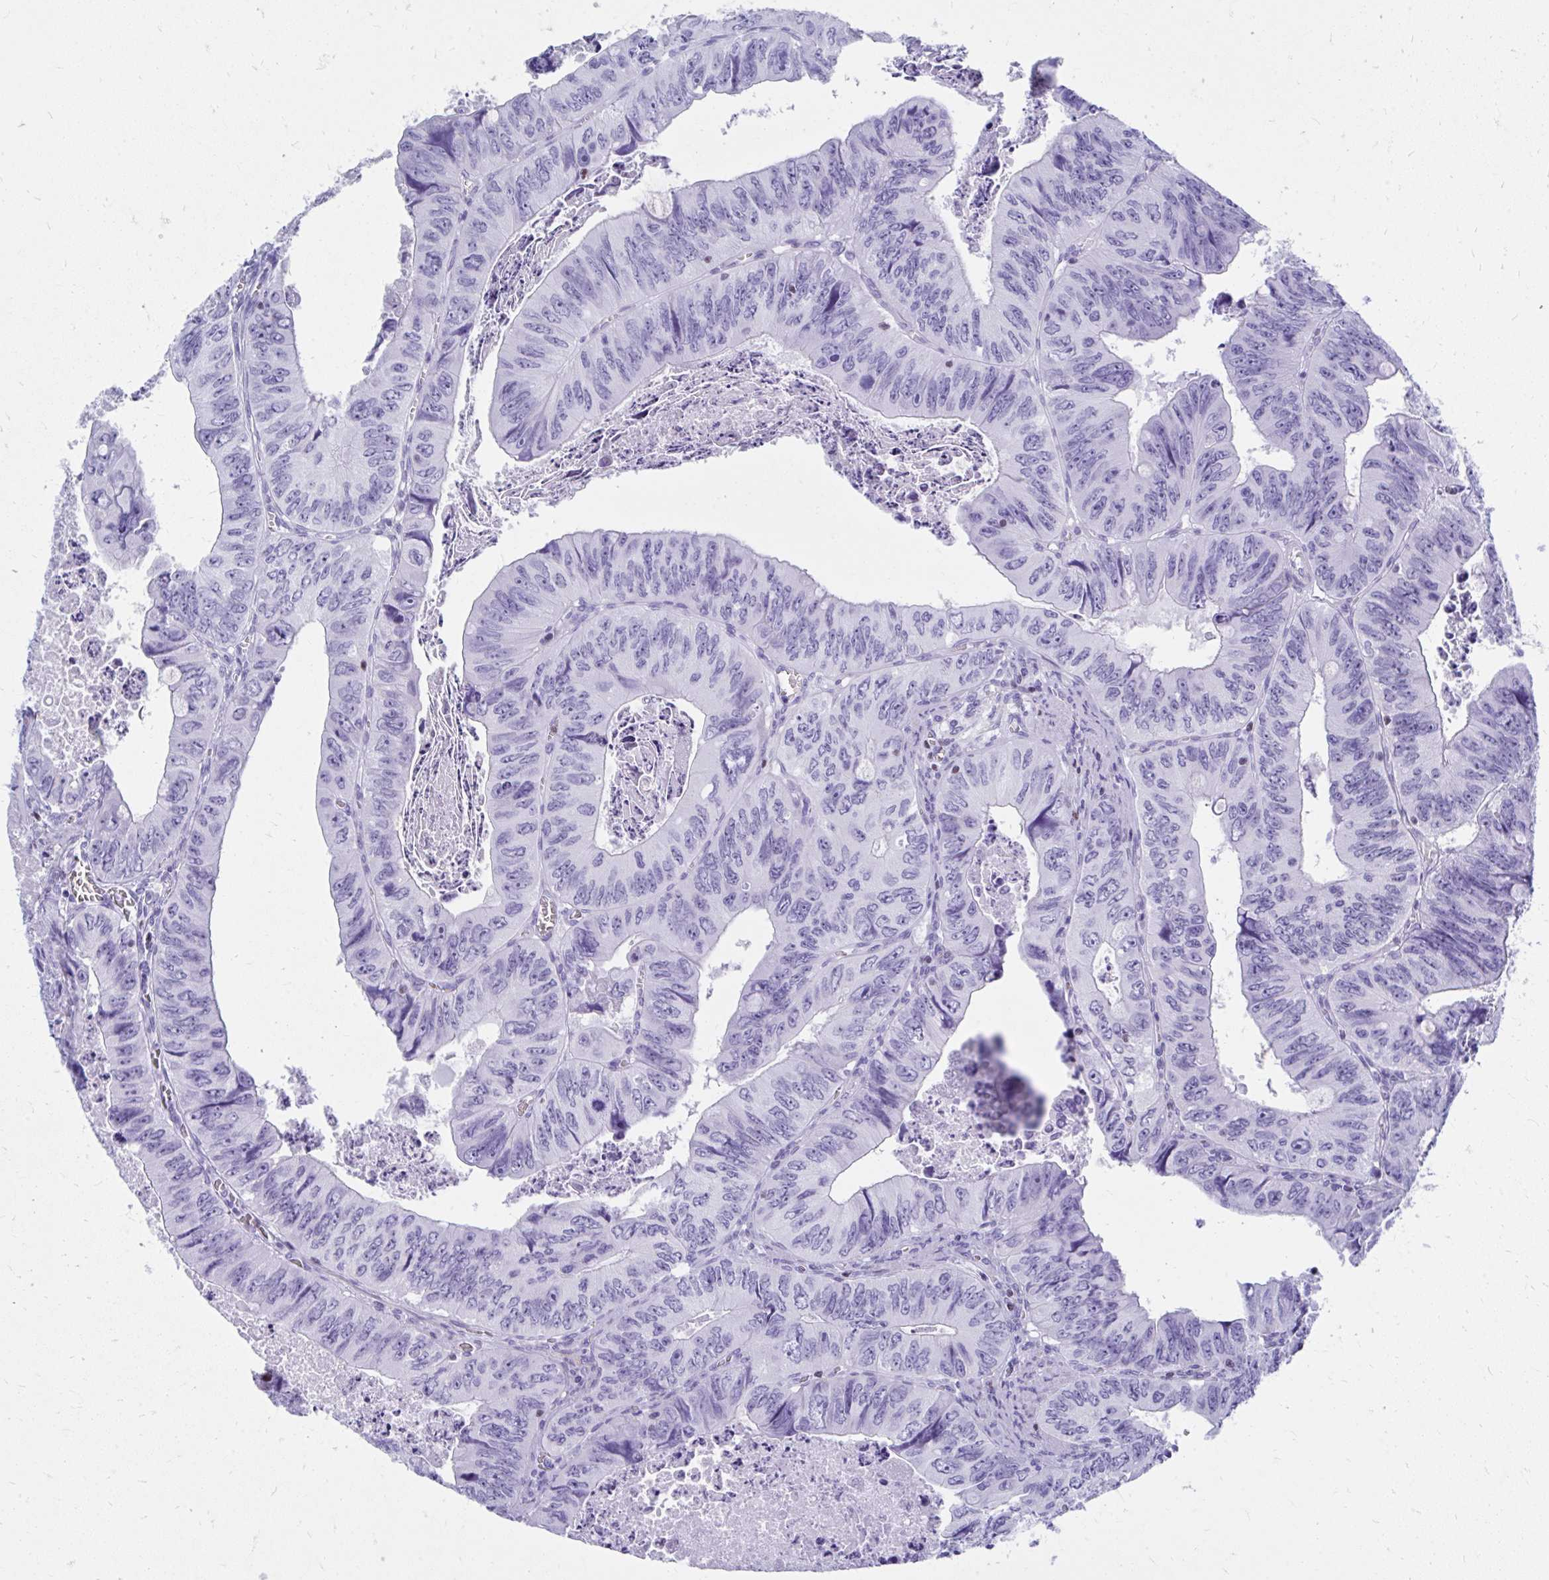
{"staining": {"intensity": "negative", "quantity": "none", "location": "none"}, "tissue": "colorectal cancer", "cell_type": "Tumor cells", "image_type": "cancer", "snomed": [{"axis": "morphology", "description": "Adenocarcinoma, NOS"}, {"axis": "topography", "description": "Colon"}], "caption": "Colorectal cancer was stained to show a protein in brown. There is no significant positivity in tumor cells. (Stains: DAB (3,3'-diaminobenzidine) immunohistochemistry with hematoxylin counter stain, Microscopy: brightfield microscopy at high magnification).", "gene": "RUNX3", "patient": {"sex": "female", "age": 84}}